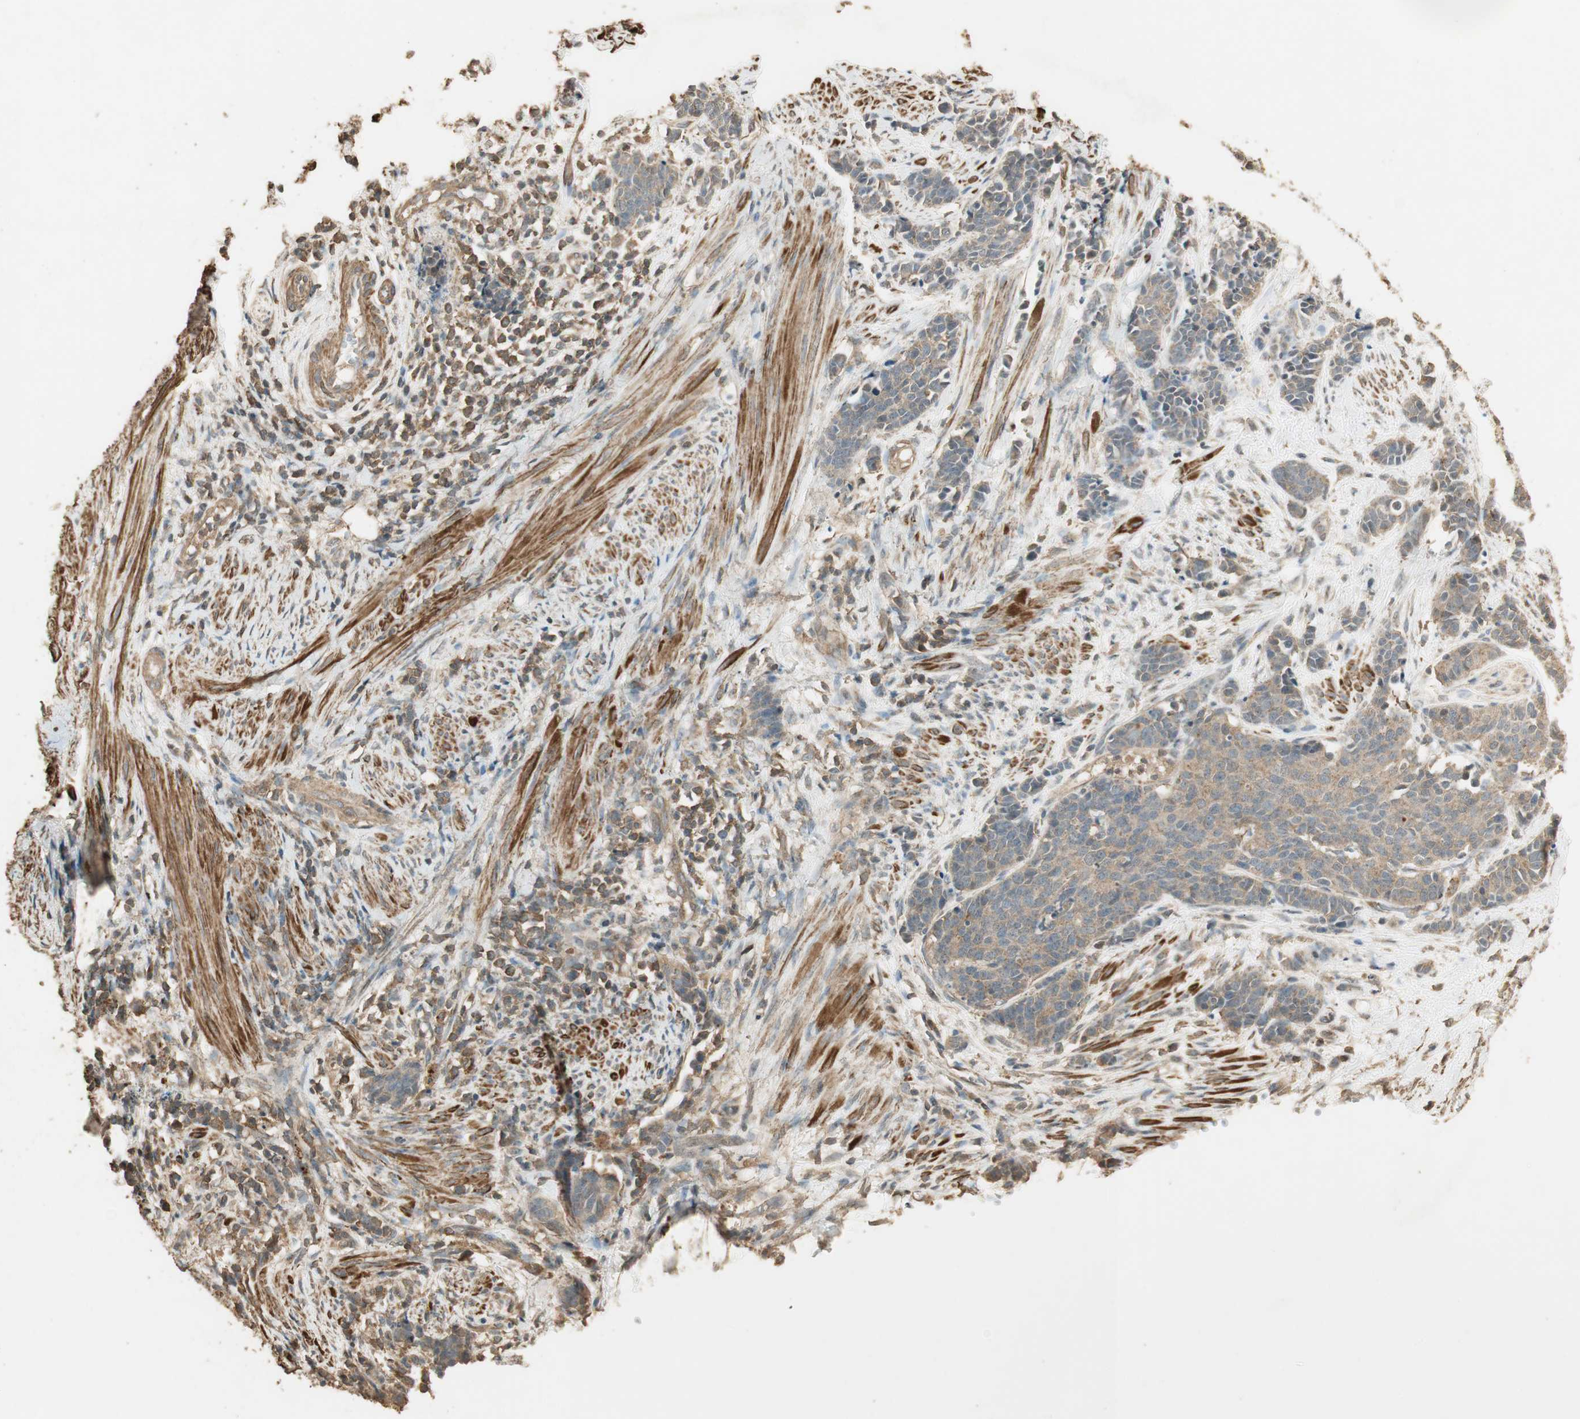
{"staining": {"intensity": "moderate", "quantity": ">75%", "location": "cytoplasmic/membranous"}, "tissue": "cervical cancer", "cell_type": "Tumor cells", "image_type": "cancer", "snomed": [{"axis": "morphology", "description": "Squamous cell carcinoma, NOS"}, {"axis": "topography", "description": "Cervix"}], "caption": "Immunohistochemistry (DAB) staining of human squamous cell carcinoma (cervical) exhibits moderate cytoplasmic/membranous protein staining in approximately >75% of tumor cells.", "gene": "USP2", "patient": {"sex": "female", "age": 35}}